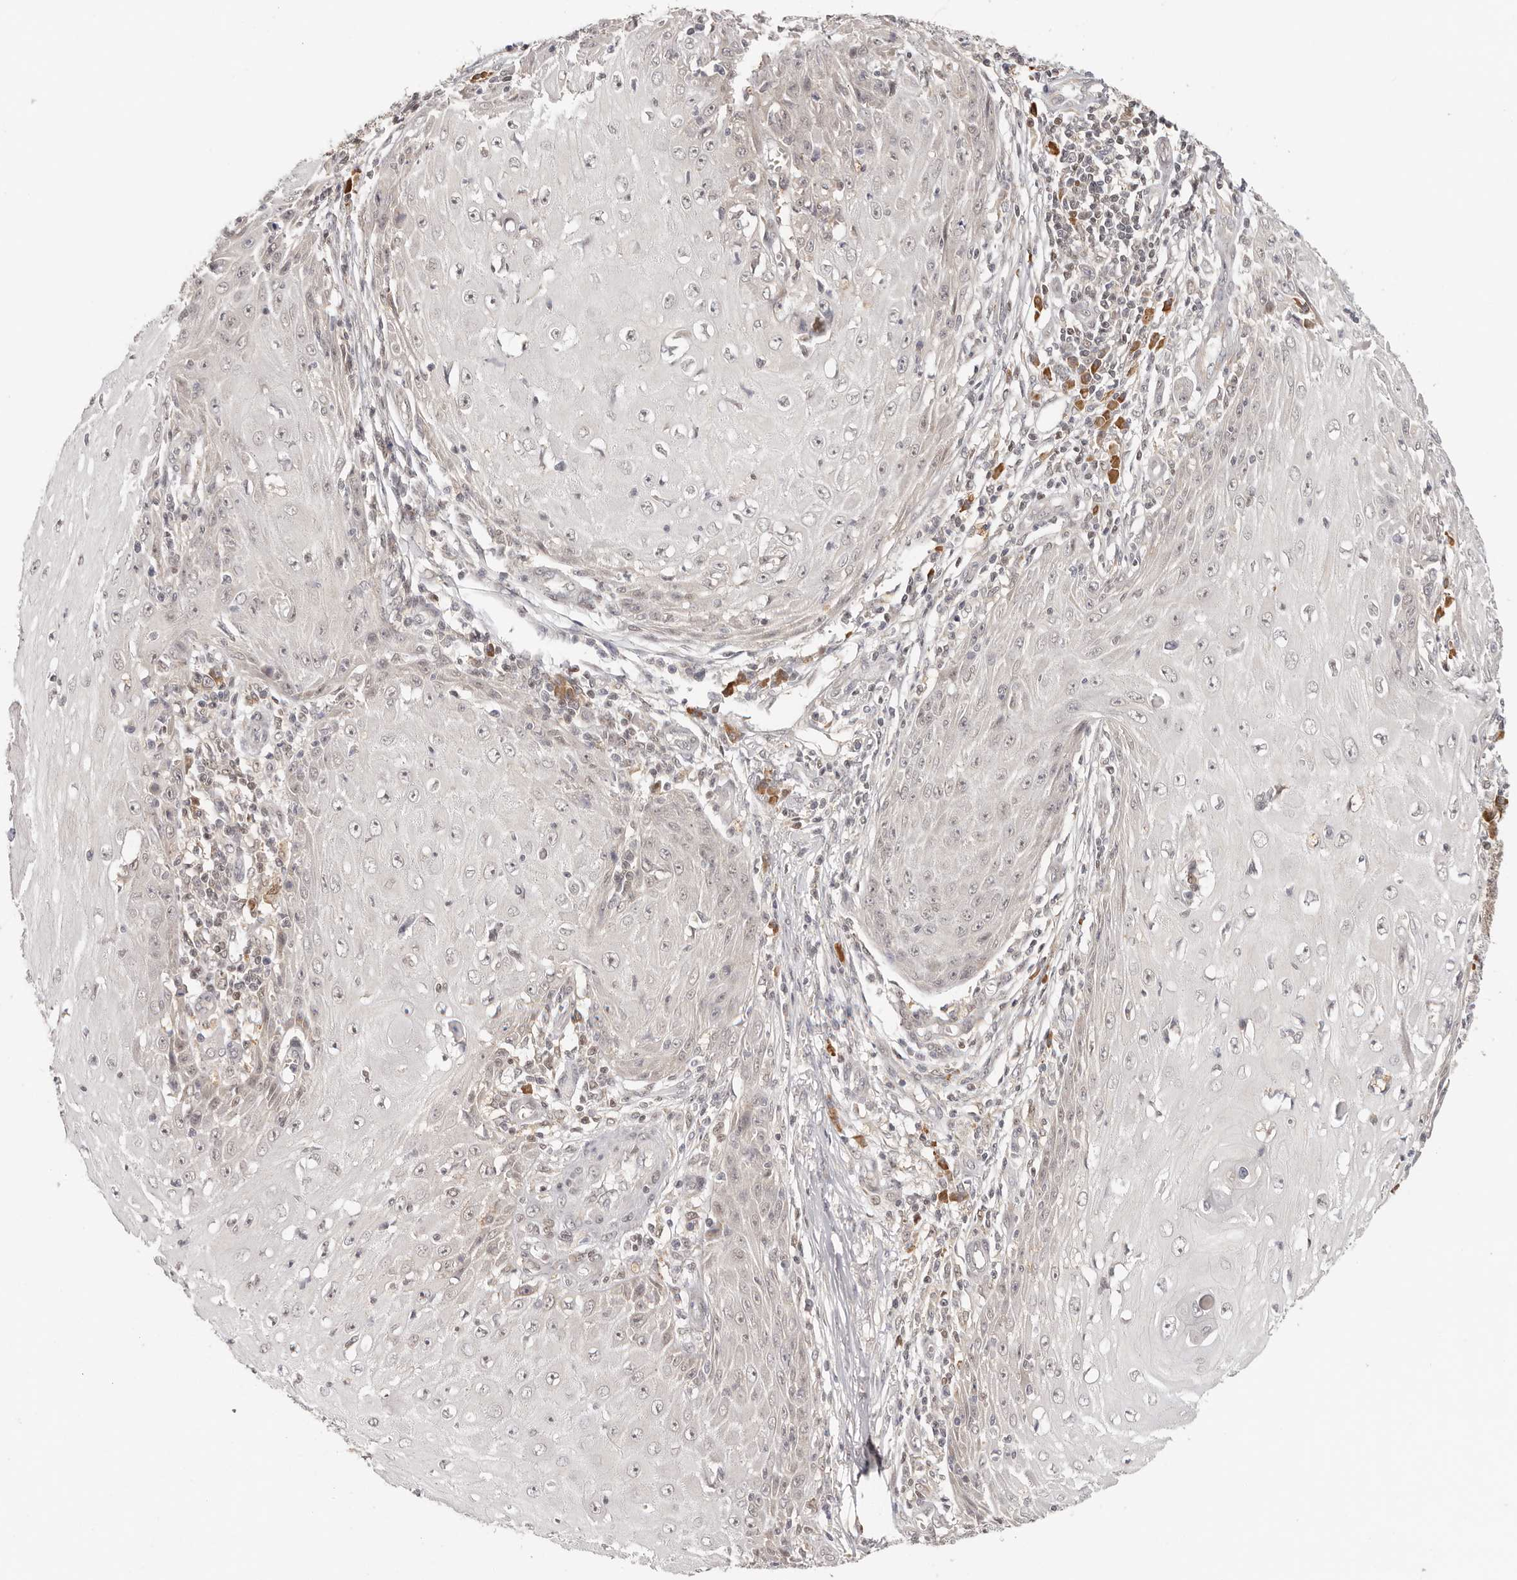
{"staining": {"intensity": "weak", "quantity": "<25%", "location": "nuclear"}, "tissue": "skin cancer", "cell_type": "Tumor cells", "image_type": "cancer", "snomed": [{"axis": "morphology", "description": "Squamous cell carcinoma, NOS"}, {"axis": "topography", "description": "Skin"}], "caption": "Squamous cell carcinoma (skin) was stained to show a protein in brown. There is no significant expression in tumor cells.", "gene": "LARP7", "patient": {"sex": "female", "age": 73}}